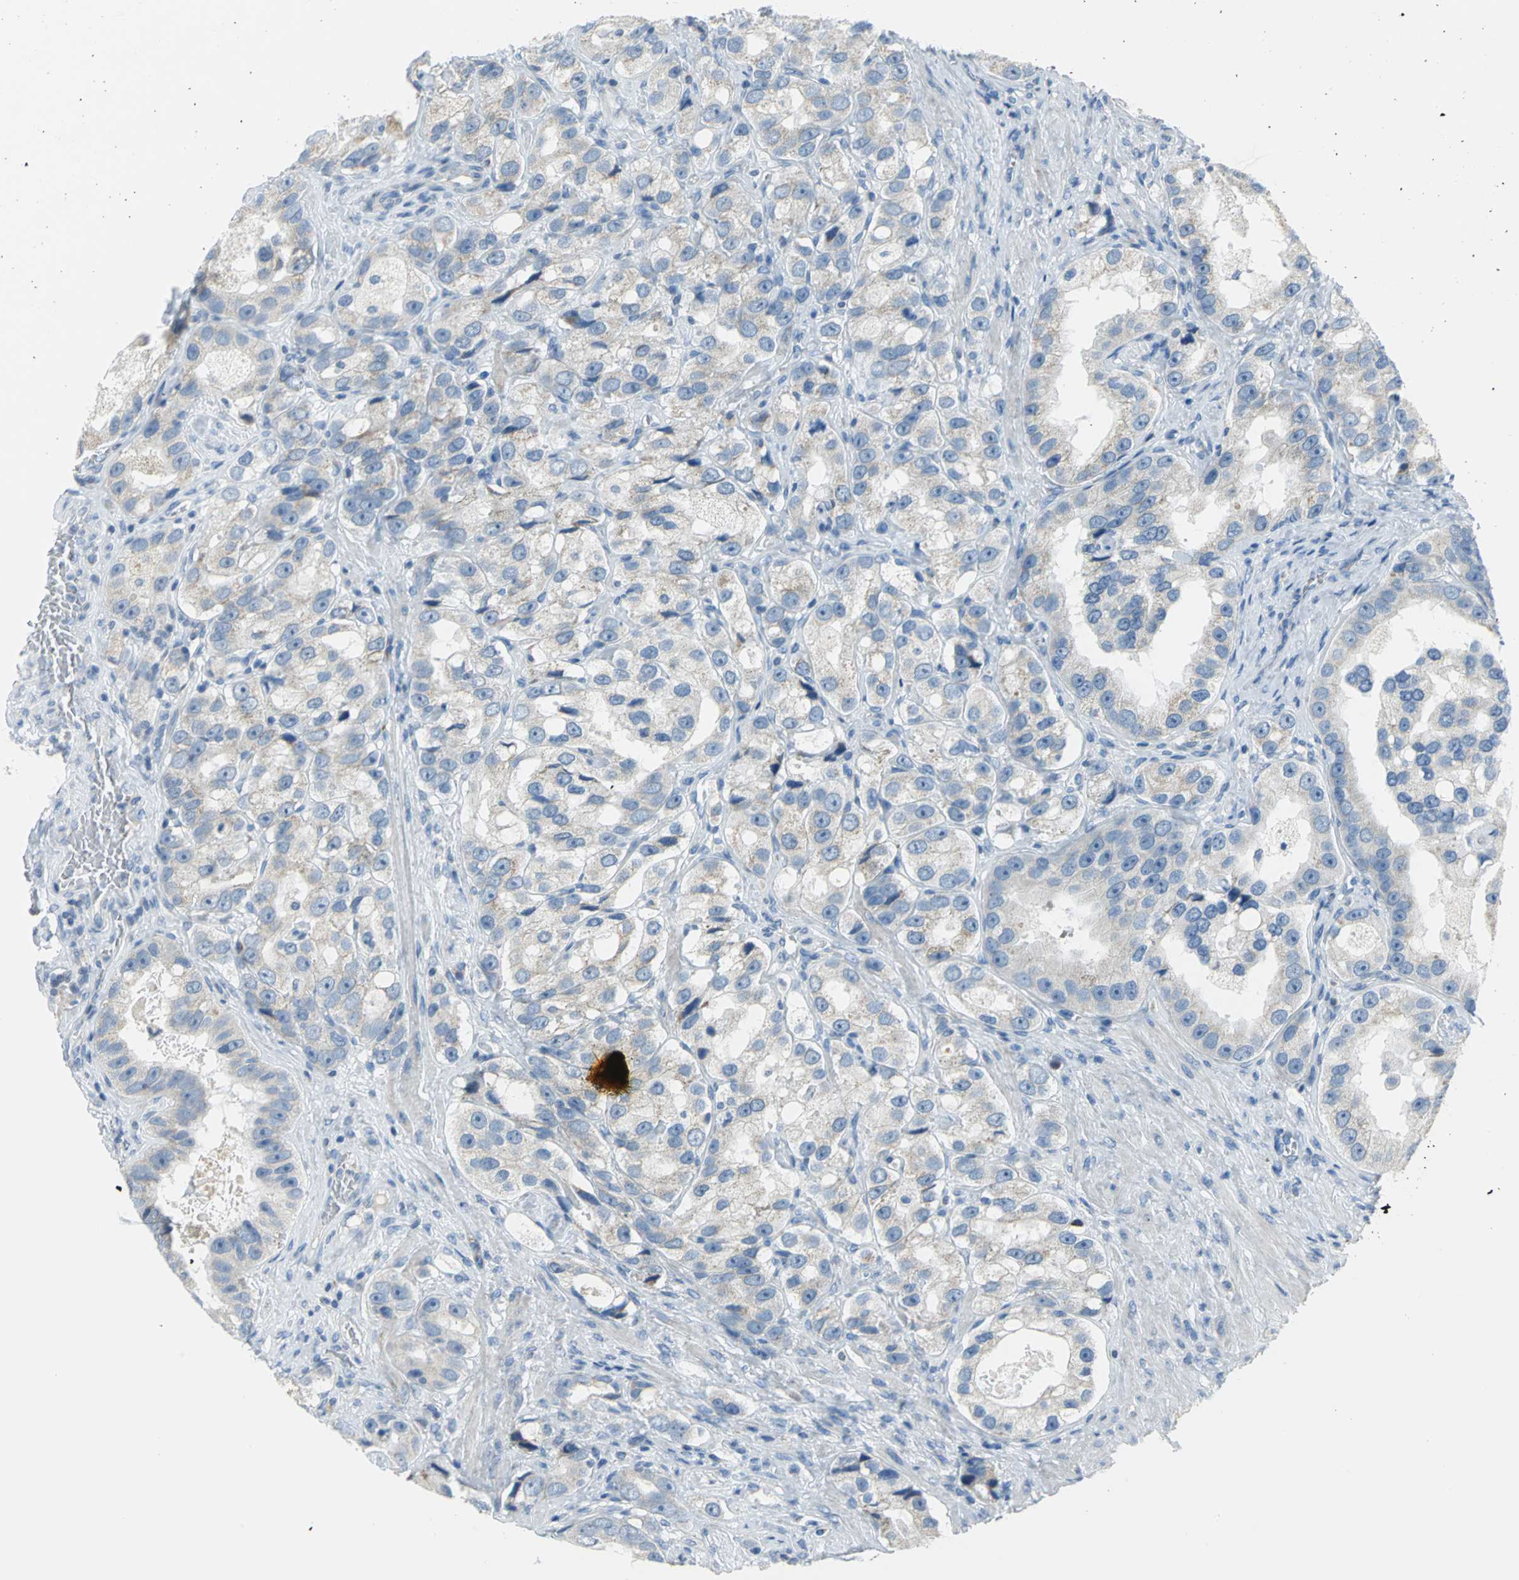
{"staining": {"intensity": "weak", "quantity": "25%-75%", "location": "cytoplasmic/membranous"}, "tissue": "prostate cancer", "cell_type": "Tumor cells", "image_type": "cancer", "snomed": [{"axis": "morphology", "description": "Adenocarcinoma, High grade"}, {"axis": "topography", "description": "Prostate"}], "caption": "Immunohistochemistry (DAB (3,3'-diaminobenzidine)) staining of prostate cancer exhibits weak cytoplasmic/membranous protein expression in about 25%-75% of tumor cells. The staining was performed using DAB to visualize the protein expression in brown, while the nuclei were stained in blue with hematoxylin (Magnification: 20x).", "gene": "ALOX15", "patient": {"sex": "male", "age": 63}}